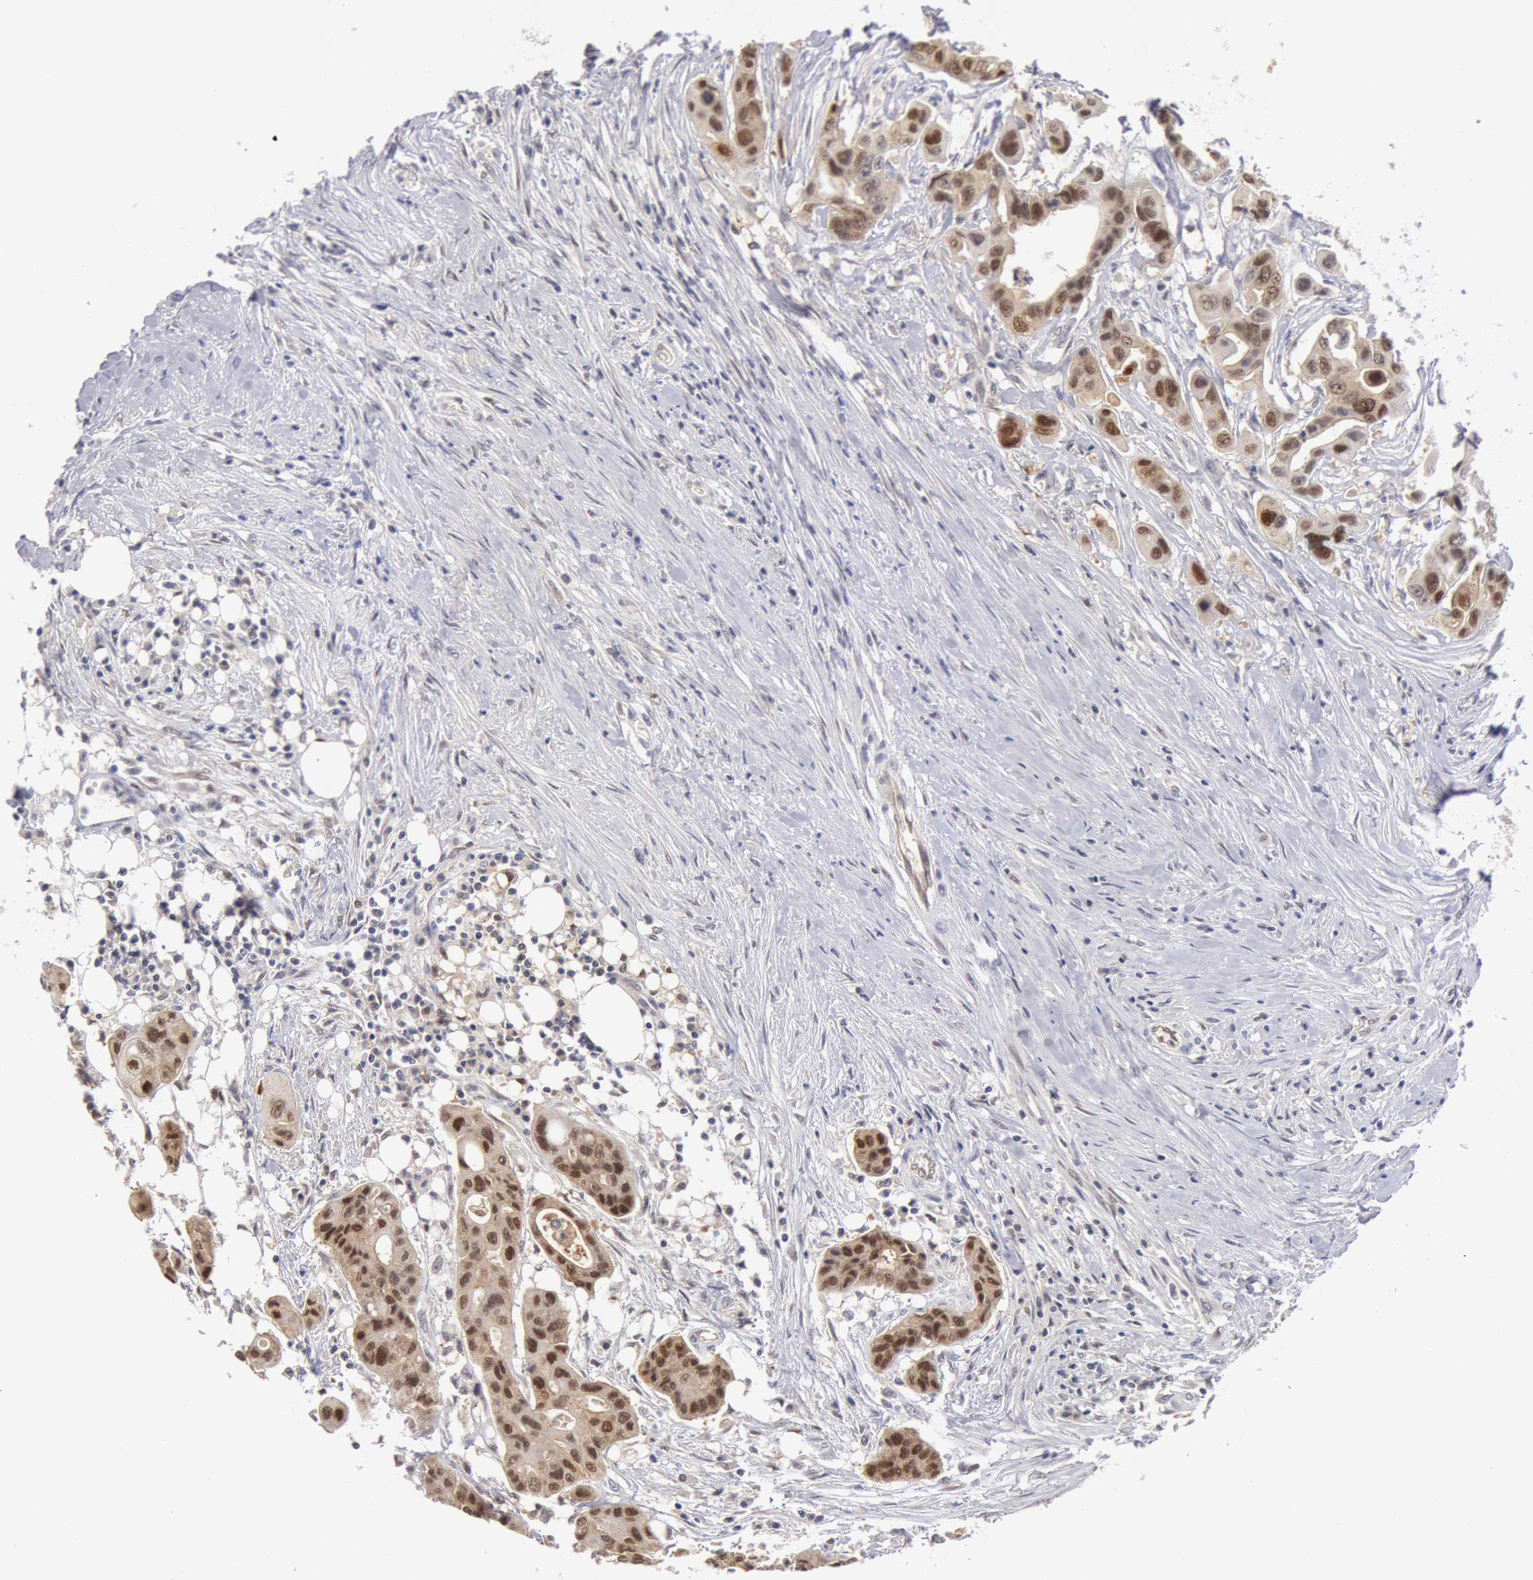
{"staining": {"intensity": "moderate", "quantity": "25%-75%", "location": "nuclear"}, "tissue": "colorectal cancer", "cell_type": "Tumor cells", "image_type": "cancer", "snomed": [{"axis": "morphology", "description": "Adenocarcinoma, NOS"}, {"axis": "topography", "description": "Colon"}], "caption": "Tumor cells reveal moderate nuclear positivity in approximately 25%-75% of cells in colorectal adenocarcinoma. The staining is performed using DAB brown chromogen to label protein expression. The nuclei are counter-stained blue using hematoxylin.", "gene": "TXNRD1", "patient": {"sex": "female", "age": 70}}